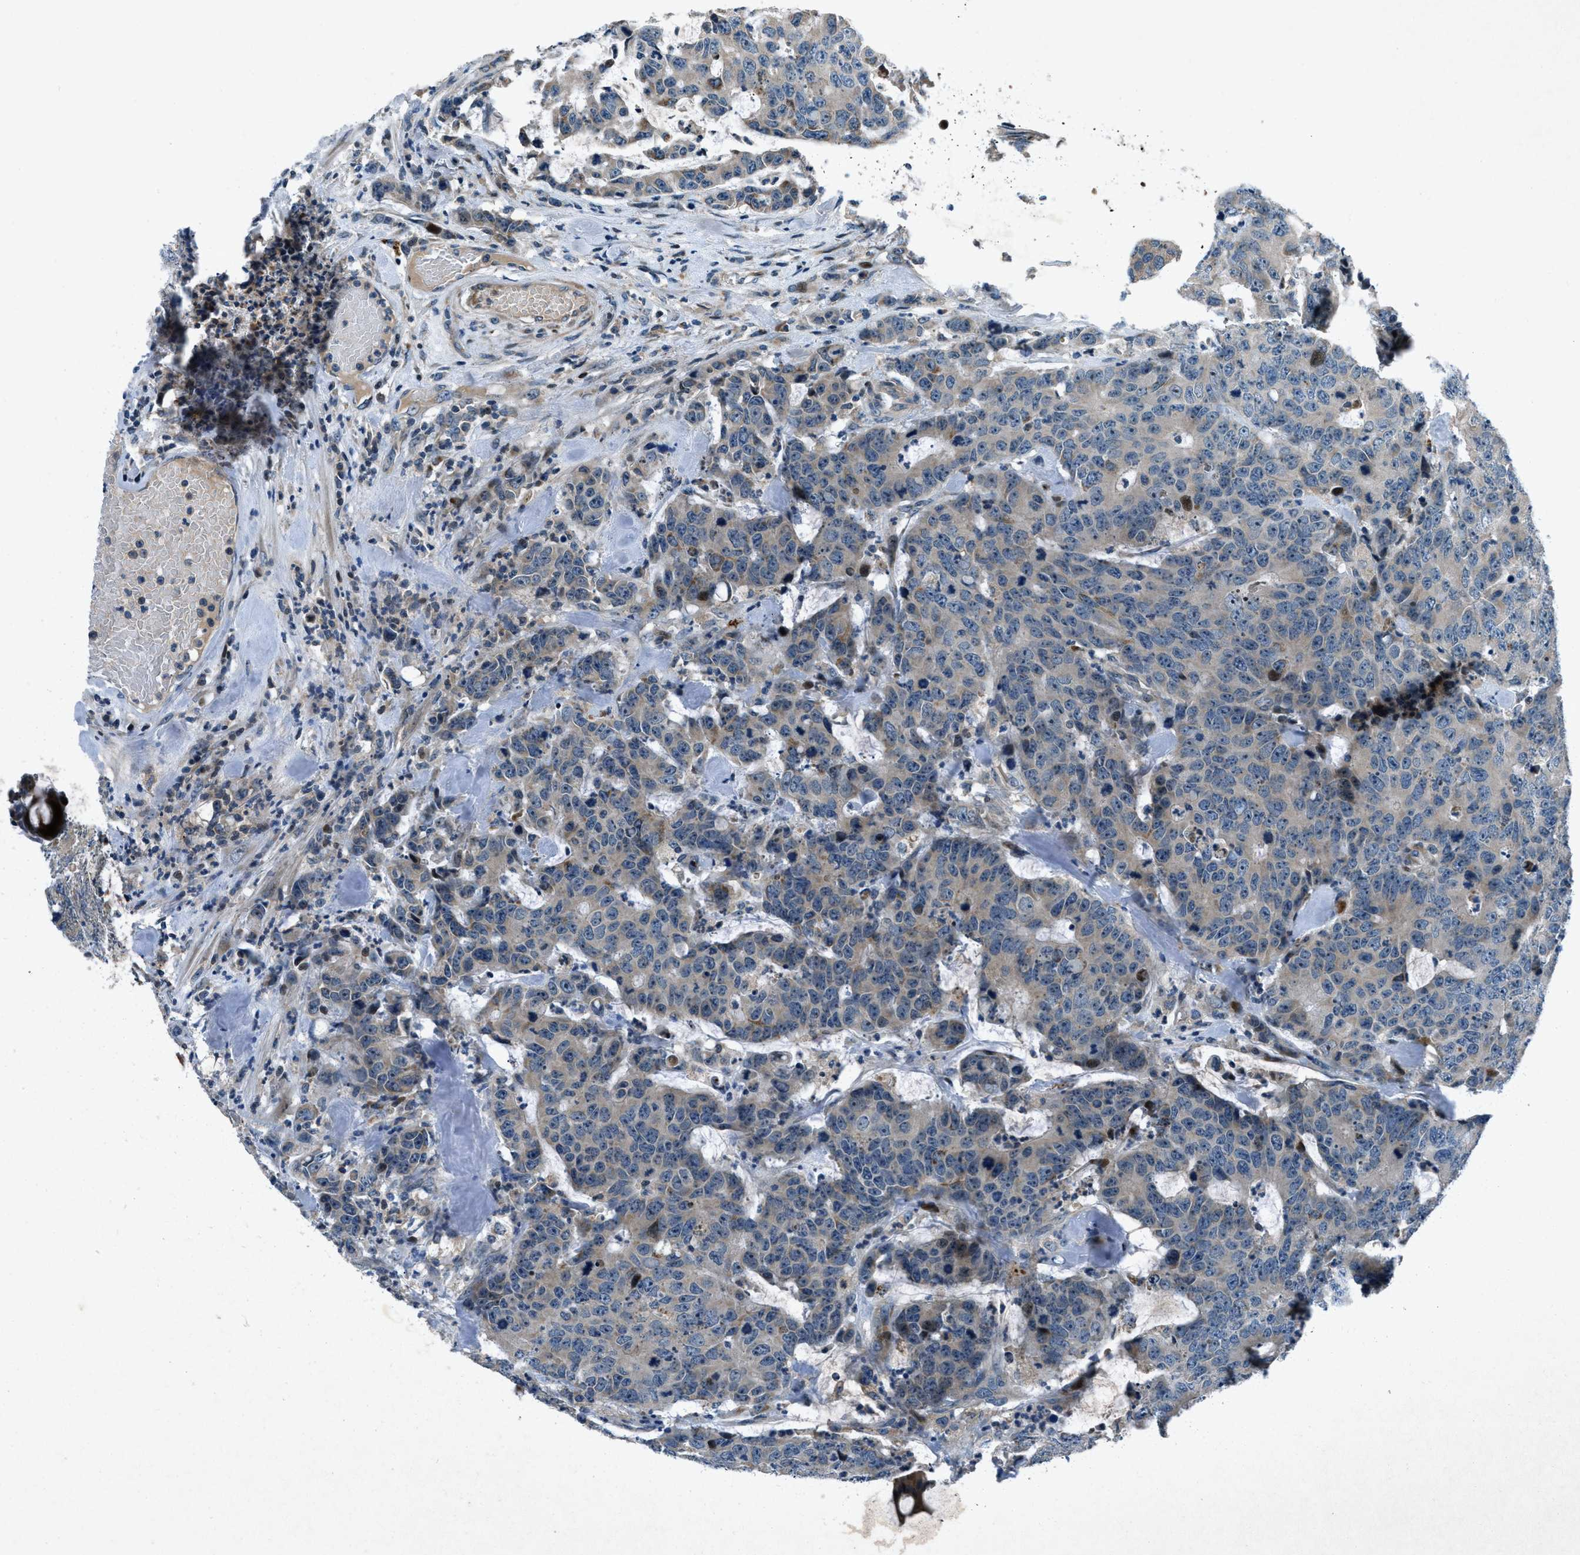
{"staining": {"intensity": "weak", "quantity": "25%-75%", "location": "cytoplasmic/membranous"}, "tissue": "colorectal cancer", "cell_type": "Tumor cells", "image_type": "cancer", "snomed": [{"axis": "morphology", "description": "Adenocarcinoma, NOS"}, {"axis": "topography", "description": "Colon"}], "caption": "The micrograph shows immunohistochemical staining of colorectal cancer. There is weak cytoplasmic/membranous expression is present in approximately 25%-75% of tumor cells. Nuclei are stained in blue.", "gene": "CLEC2D", "patient": {"sex": "female", "age": 86}}